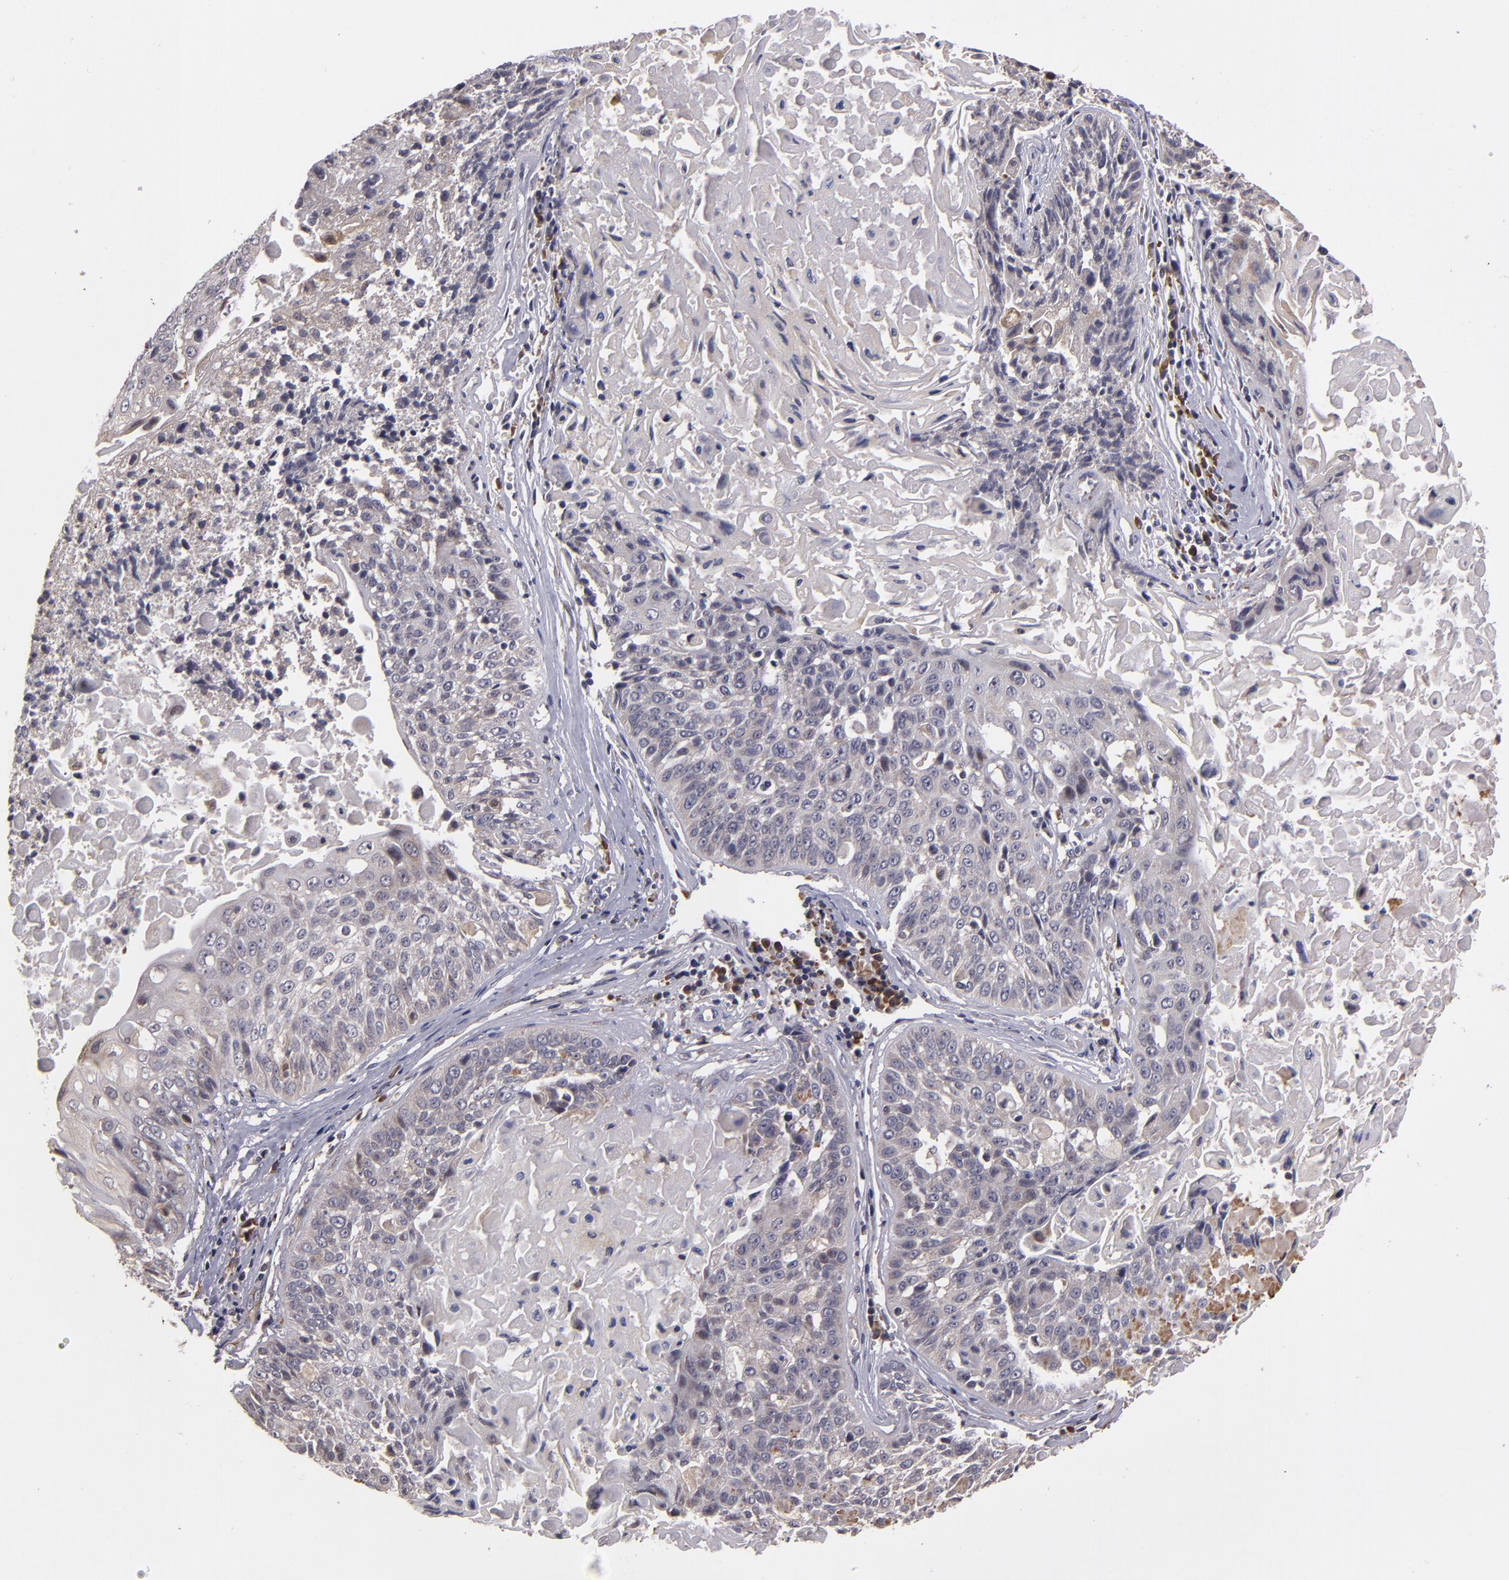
{"staining": {"intensity": "negative", "quantity": "none", "location": "none"}, "tissue": "lung cancer", "cell_type": "Tumor cells", "image_type": "cancer", "snomed": [{"axis": "morphology", "description": "Adenocarcinoma, NOS"}, {"axis": "topography", "description": "Lung"}], "caption": "Immunohistochemical staining of human lung cancer (adenocarcinoma) demonstrates no significant positivity in tumor cells.", "gene": "CASP1", "patient": {"sex": "male", "age": 60}}